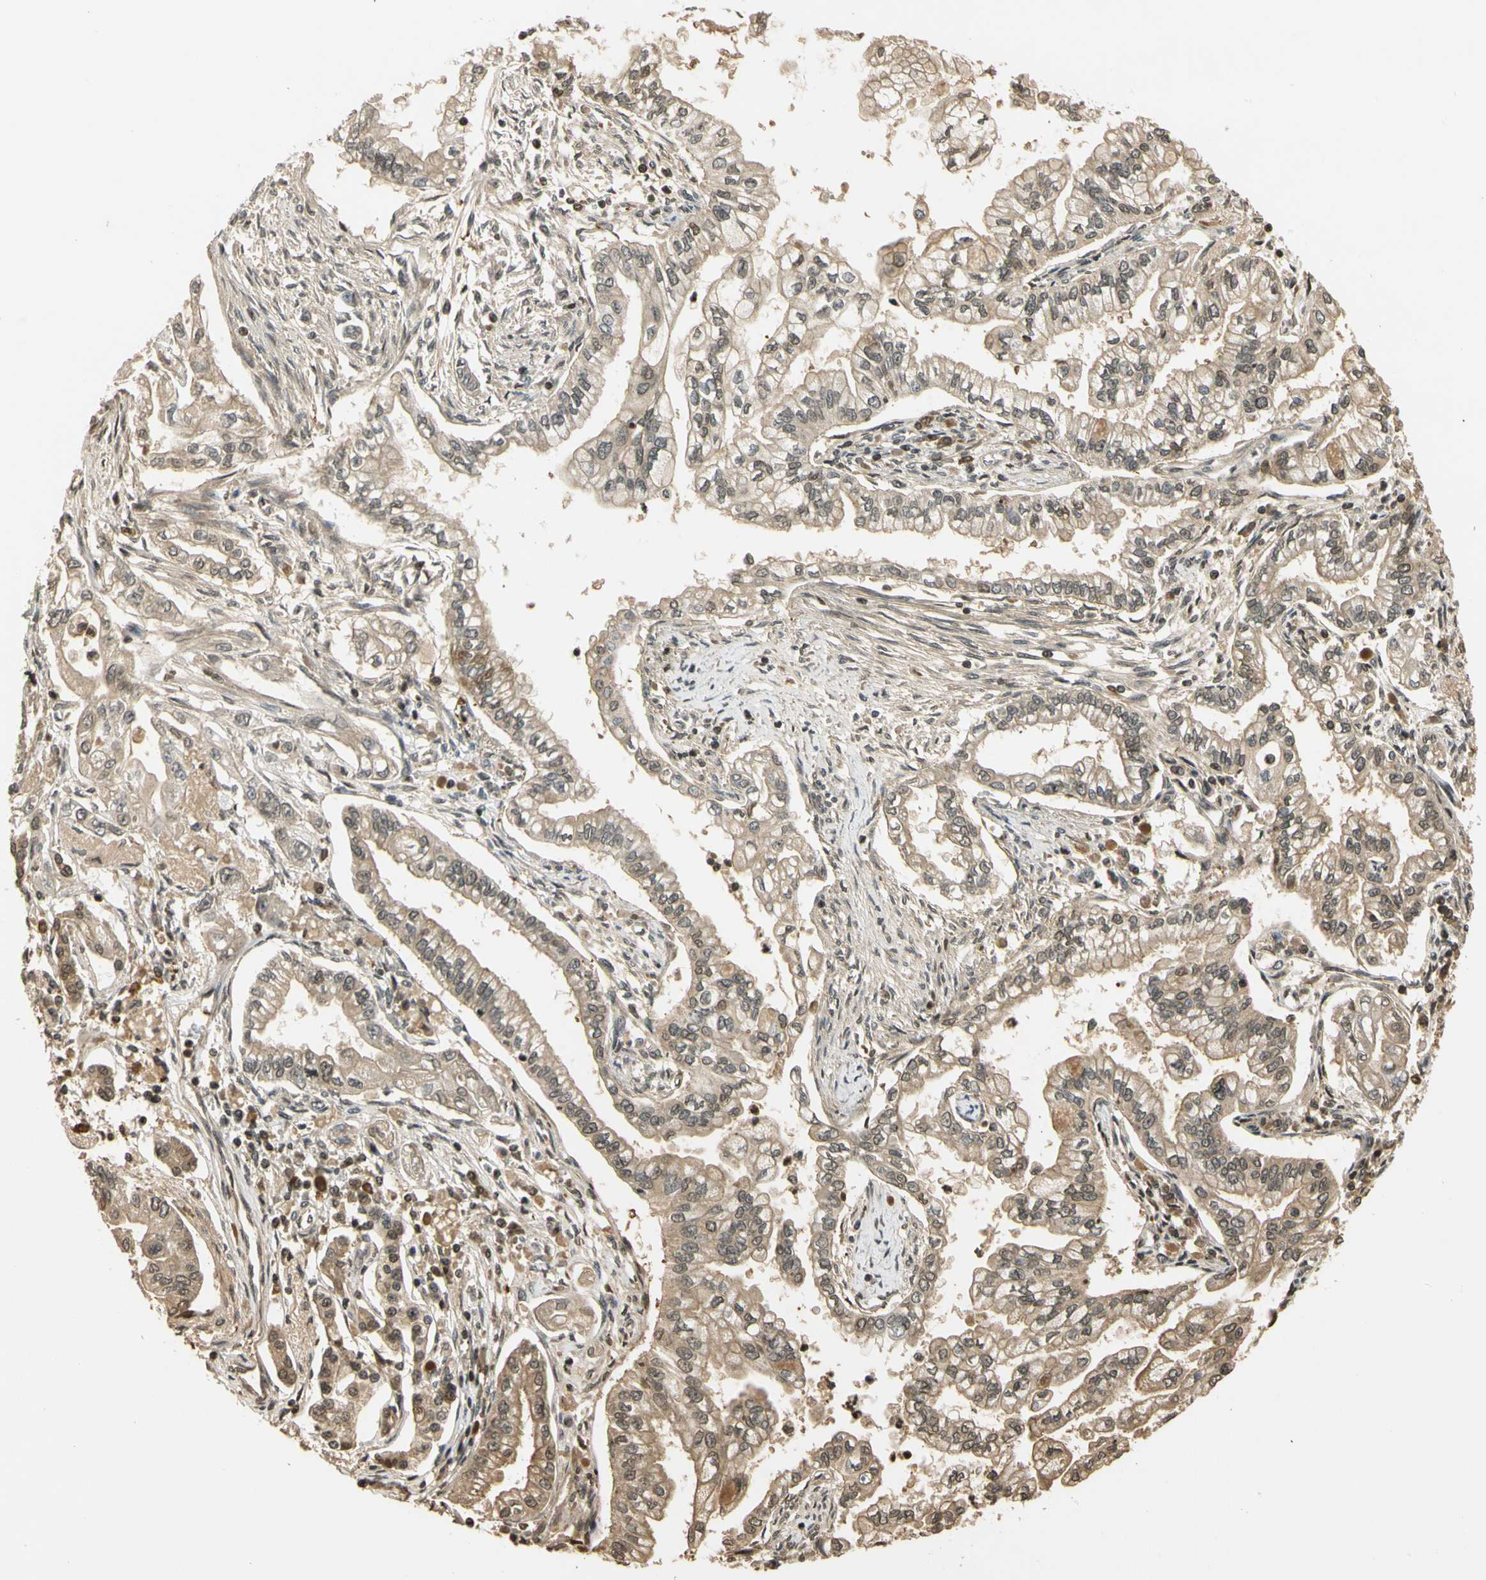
{"staining": {"intensity": "moderate", "quantity": ">75%", "location": "cytoplasmic/membranous"}, "tissue": "pancreatic cancer", "cell_type": "Tumor cells", "image_type": "cancer", "snomed": [{"axis": "morphology", "description": "Normal tissue, NOS"}, {"axis": "topography", "description": "Pancreas"}], "caption": "Pancreatic cancer tissue exhibits moderate cytoplasmic/membranous positivity in approximately >75% of tumor cells", "gene": "SOD1", "patient": {"sex": "male", "age": 42}}